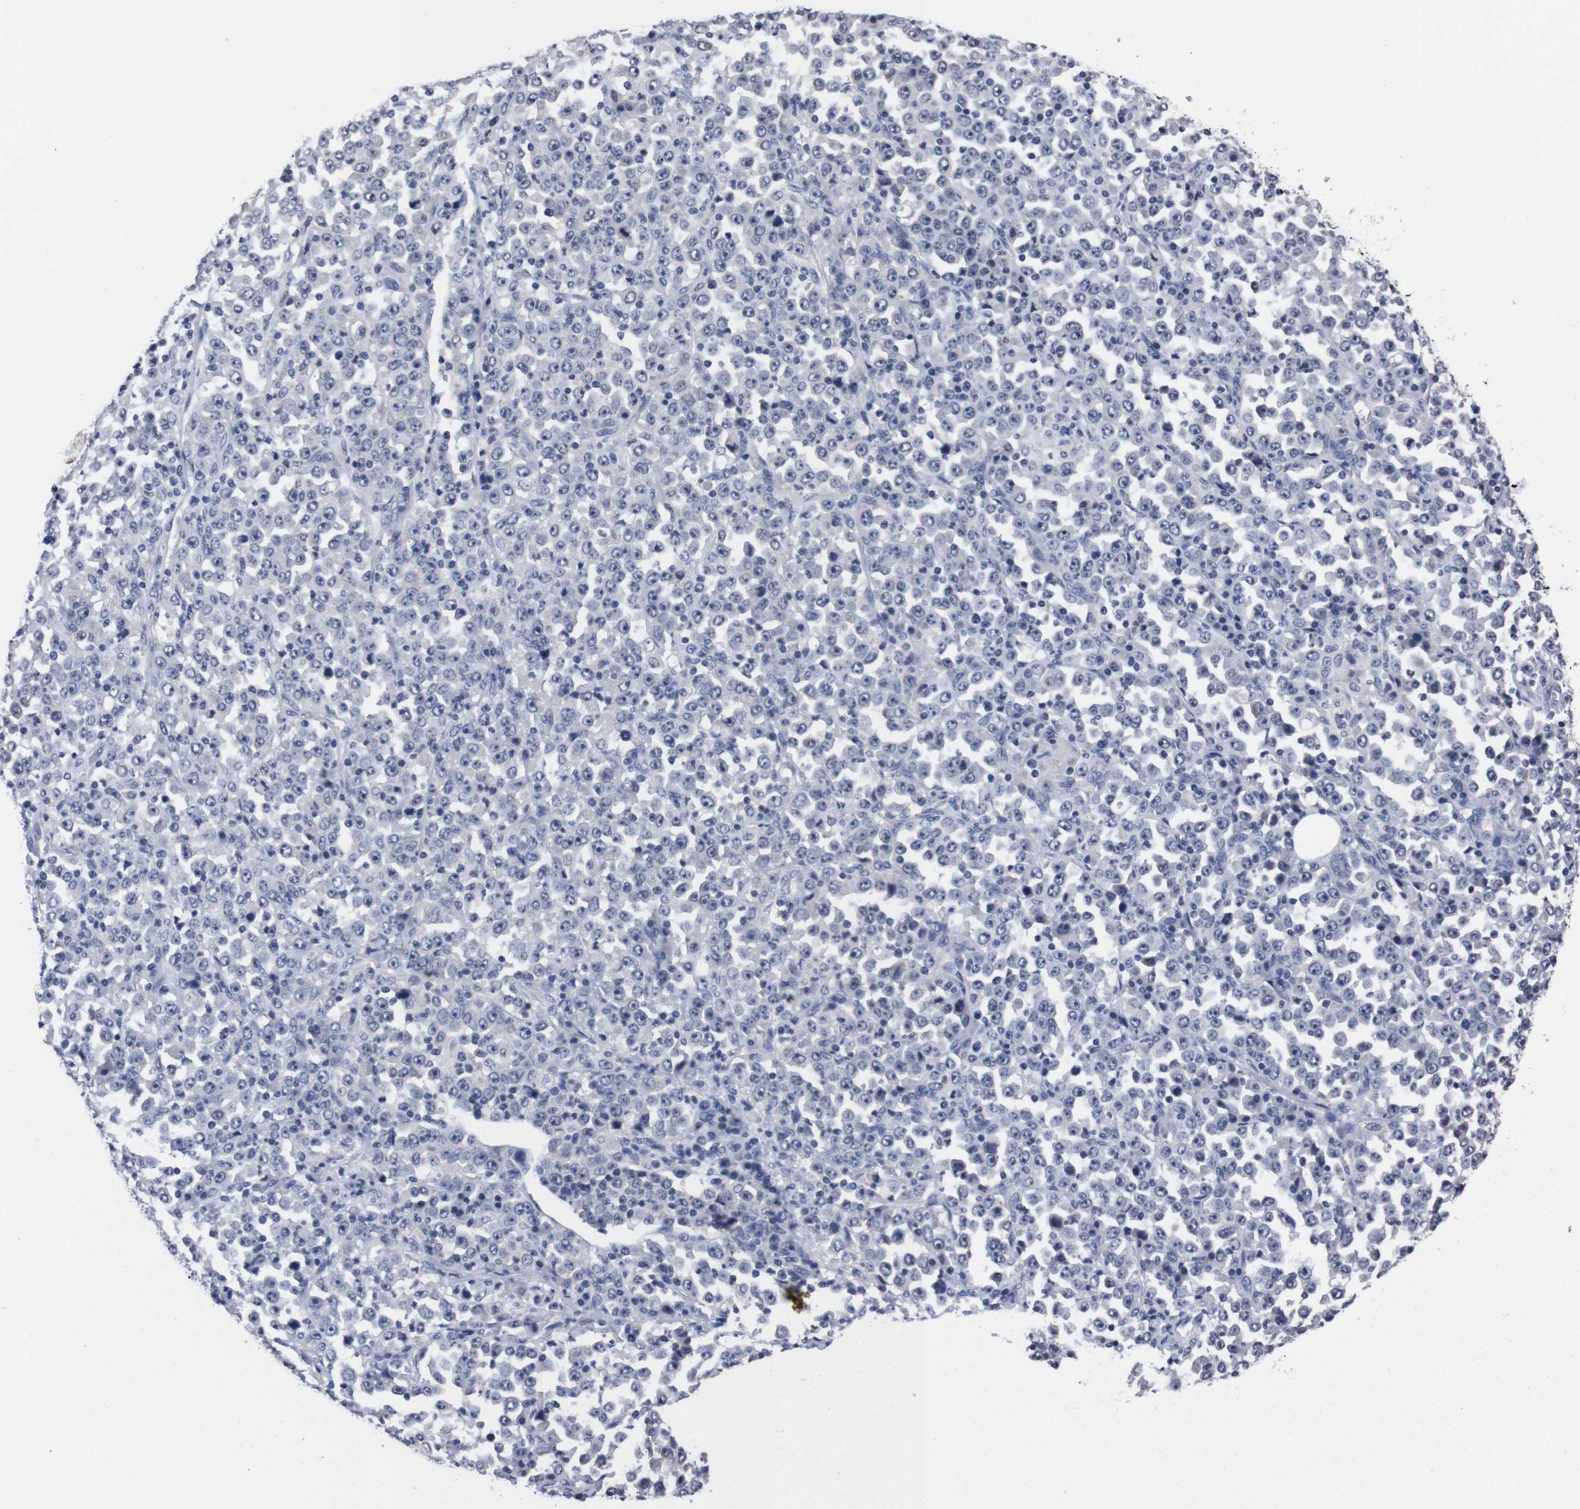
{"staining": {"intensity": "negative", "quantity": "none", "location": "none"}, "tissue": "stomach cancer", "cell_type": "Tumor cells", "image_type": "cancer", "snomed": [{"axis": "morphology", "description": "Normal tissue, NOS"}, {"axis": "morphology", "description": "Adenocarcinoma, NOS"}, {"axis": "topography", "description": "Stomach, upper"}, {"axis": "topography", "description": "Stomach"}], "caption": "DAB immunohistochemical staining of human stomach adenocarcinoma shows no significant expression in tumor cells.", "gene": "TNFRSF21", "patient": {"sex": "male", "age": 59}}